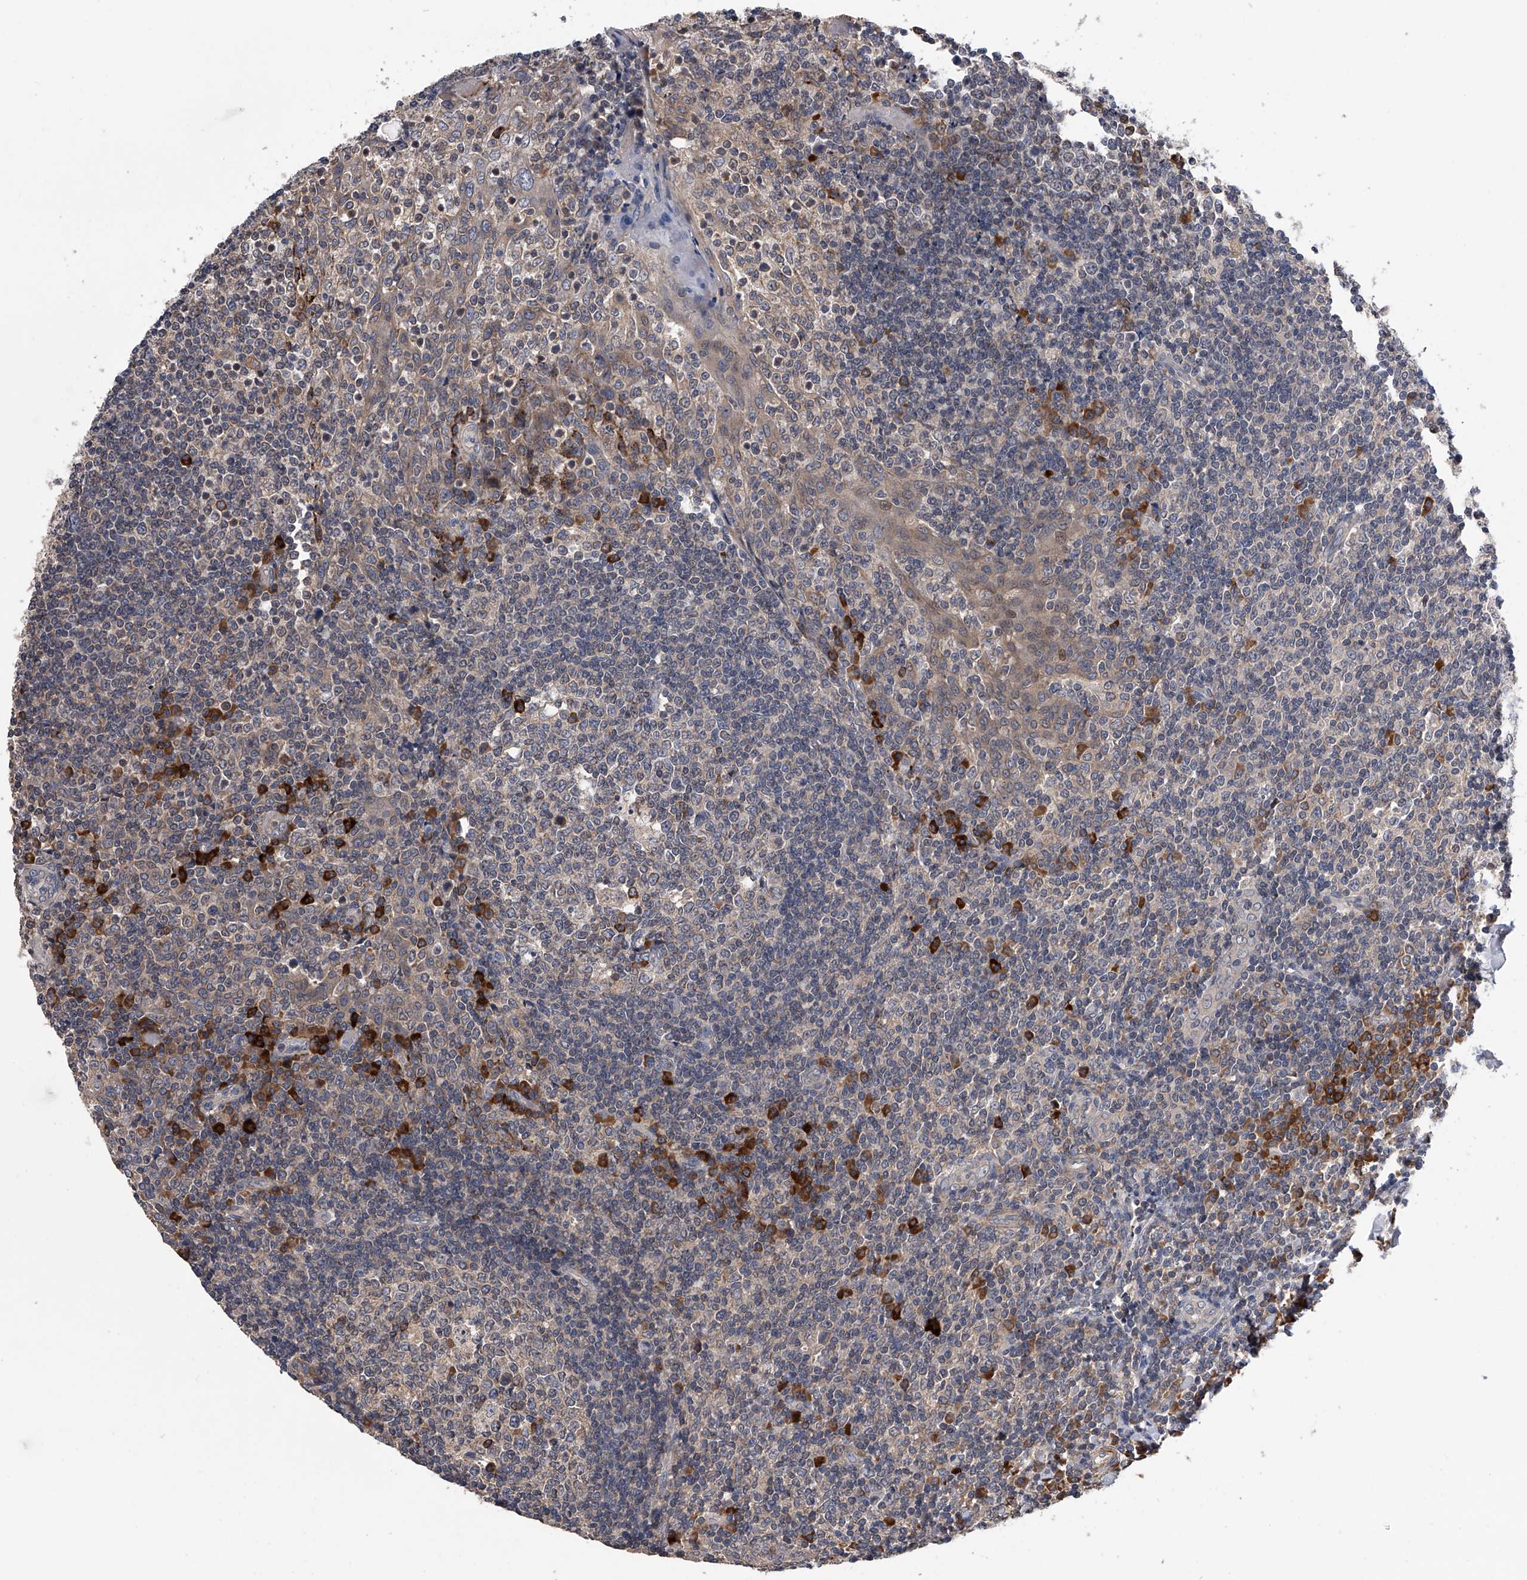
{"staining": {"intensity": "weak", "quantity": "<25%", "location": "cytoplasmic/membranous"}, "tissue": "tonsil", "cell_type": "Germinal center cells", "image_type": "normal", "snomed": [{"axis": "morphology", "description": "Normal tissue, NOS"}, {"axis": "topography", "description": "Tonsil"}], "caption": "Micrograph shows no significant protein staining in germinal center cells of benign tonsil. (IHC, brightfield microscopy, high magnification).", "gene": "SPOCK1", "patient": {"sex": "female", "age": 19}}